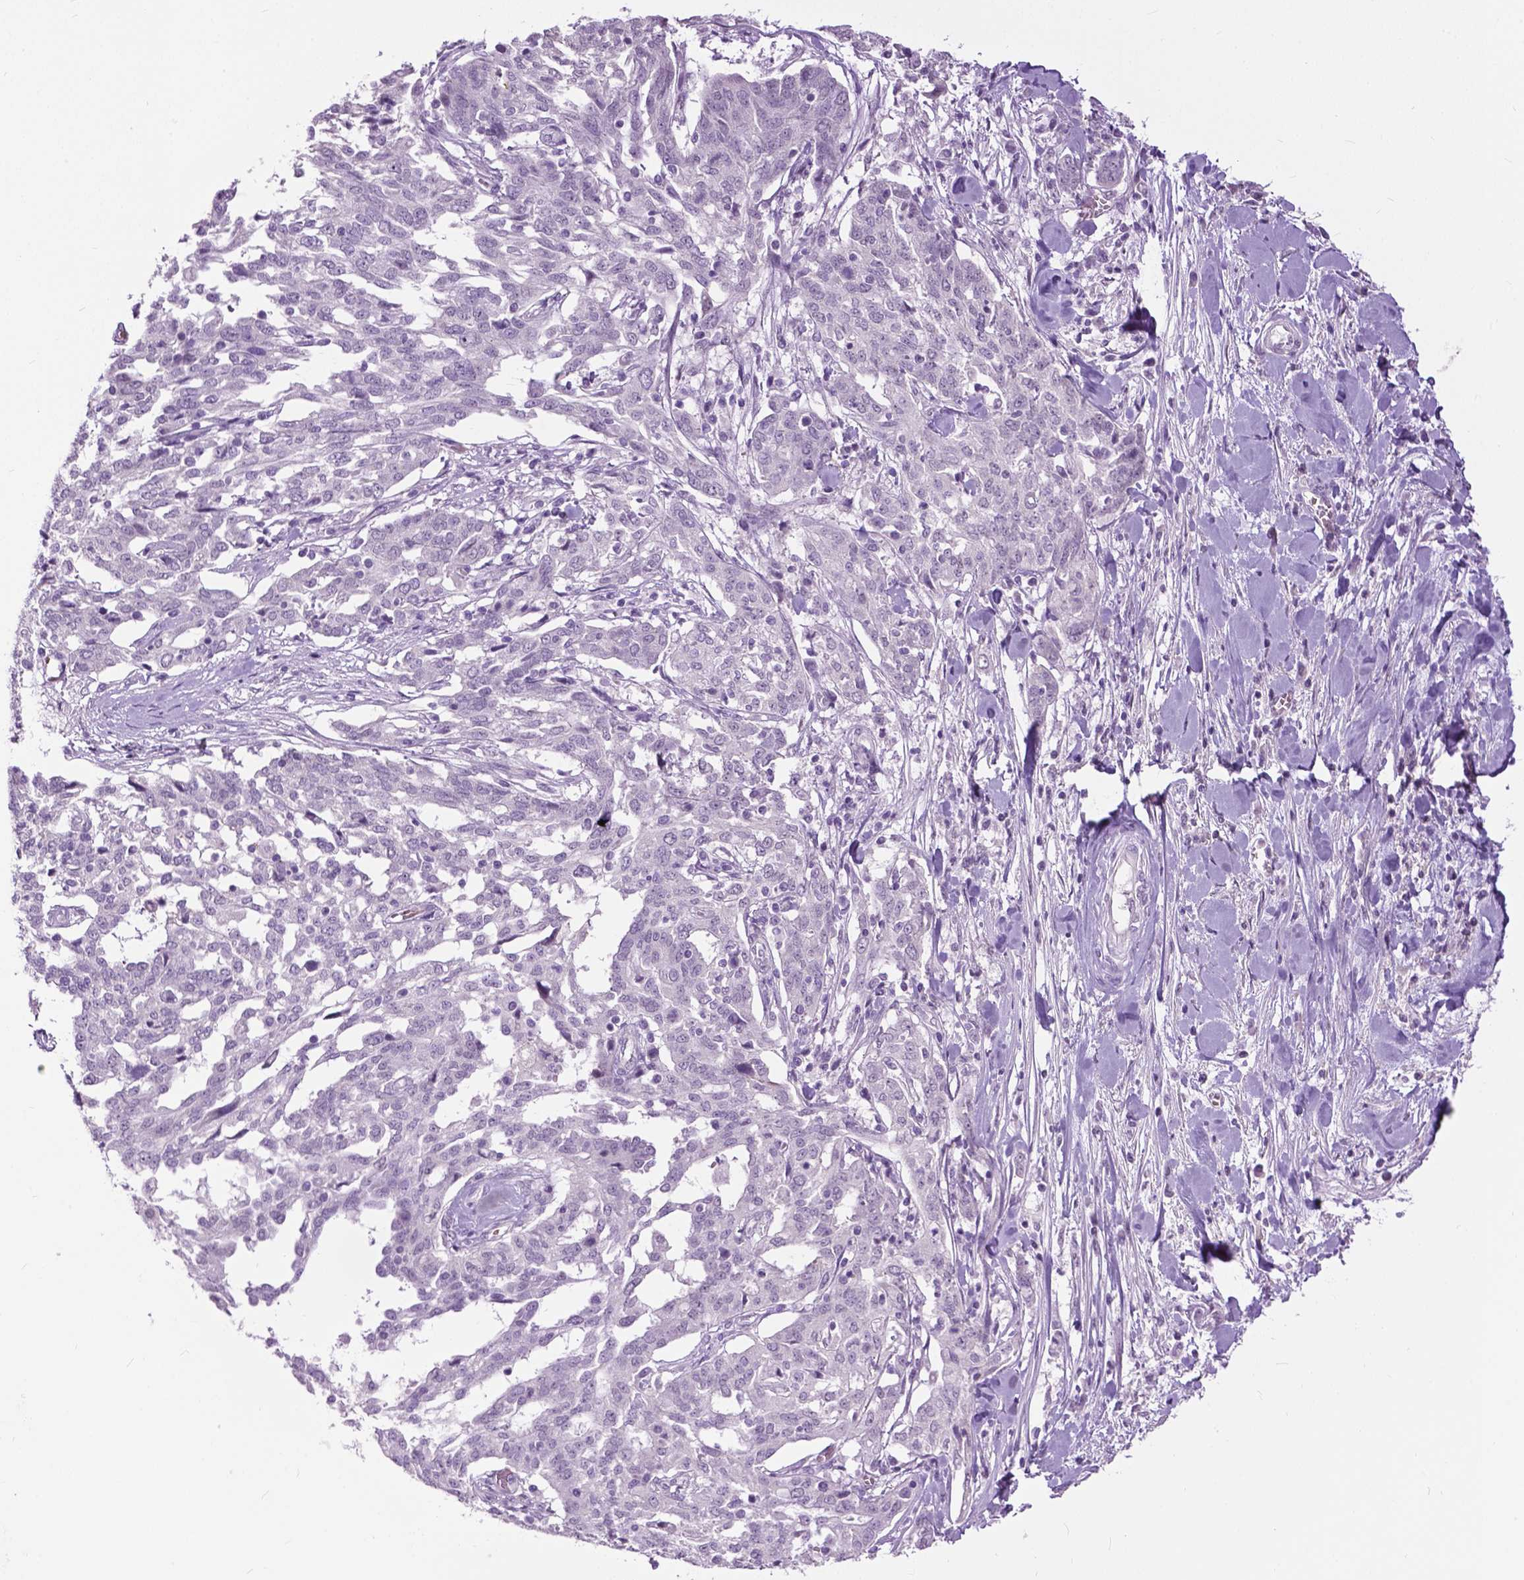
{"staining": {"intensity": "negative", "quantity": "none", "location": "none"}, "tissue": "ovarian cancer", "cell_type": "Tumor cells", "image_type": "cancer", "snomed": [{"axis": "morphology", "description": "Cystadenocarcinoma, serous, NOS"}, {"axis": "topography", "description": "Ovary"}], "caption": "Micrograph shows no significant protein expression in tumor cells of ovarian cancer (serous cystadenocarcinoma). Nuclei are stained in blue.", "gene": "GPR37L1", "patient": {"sex": "female", "age": 67}}